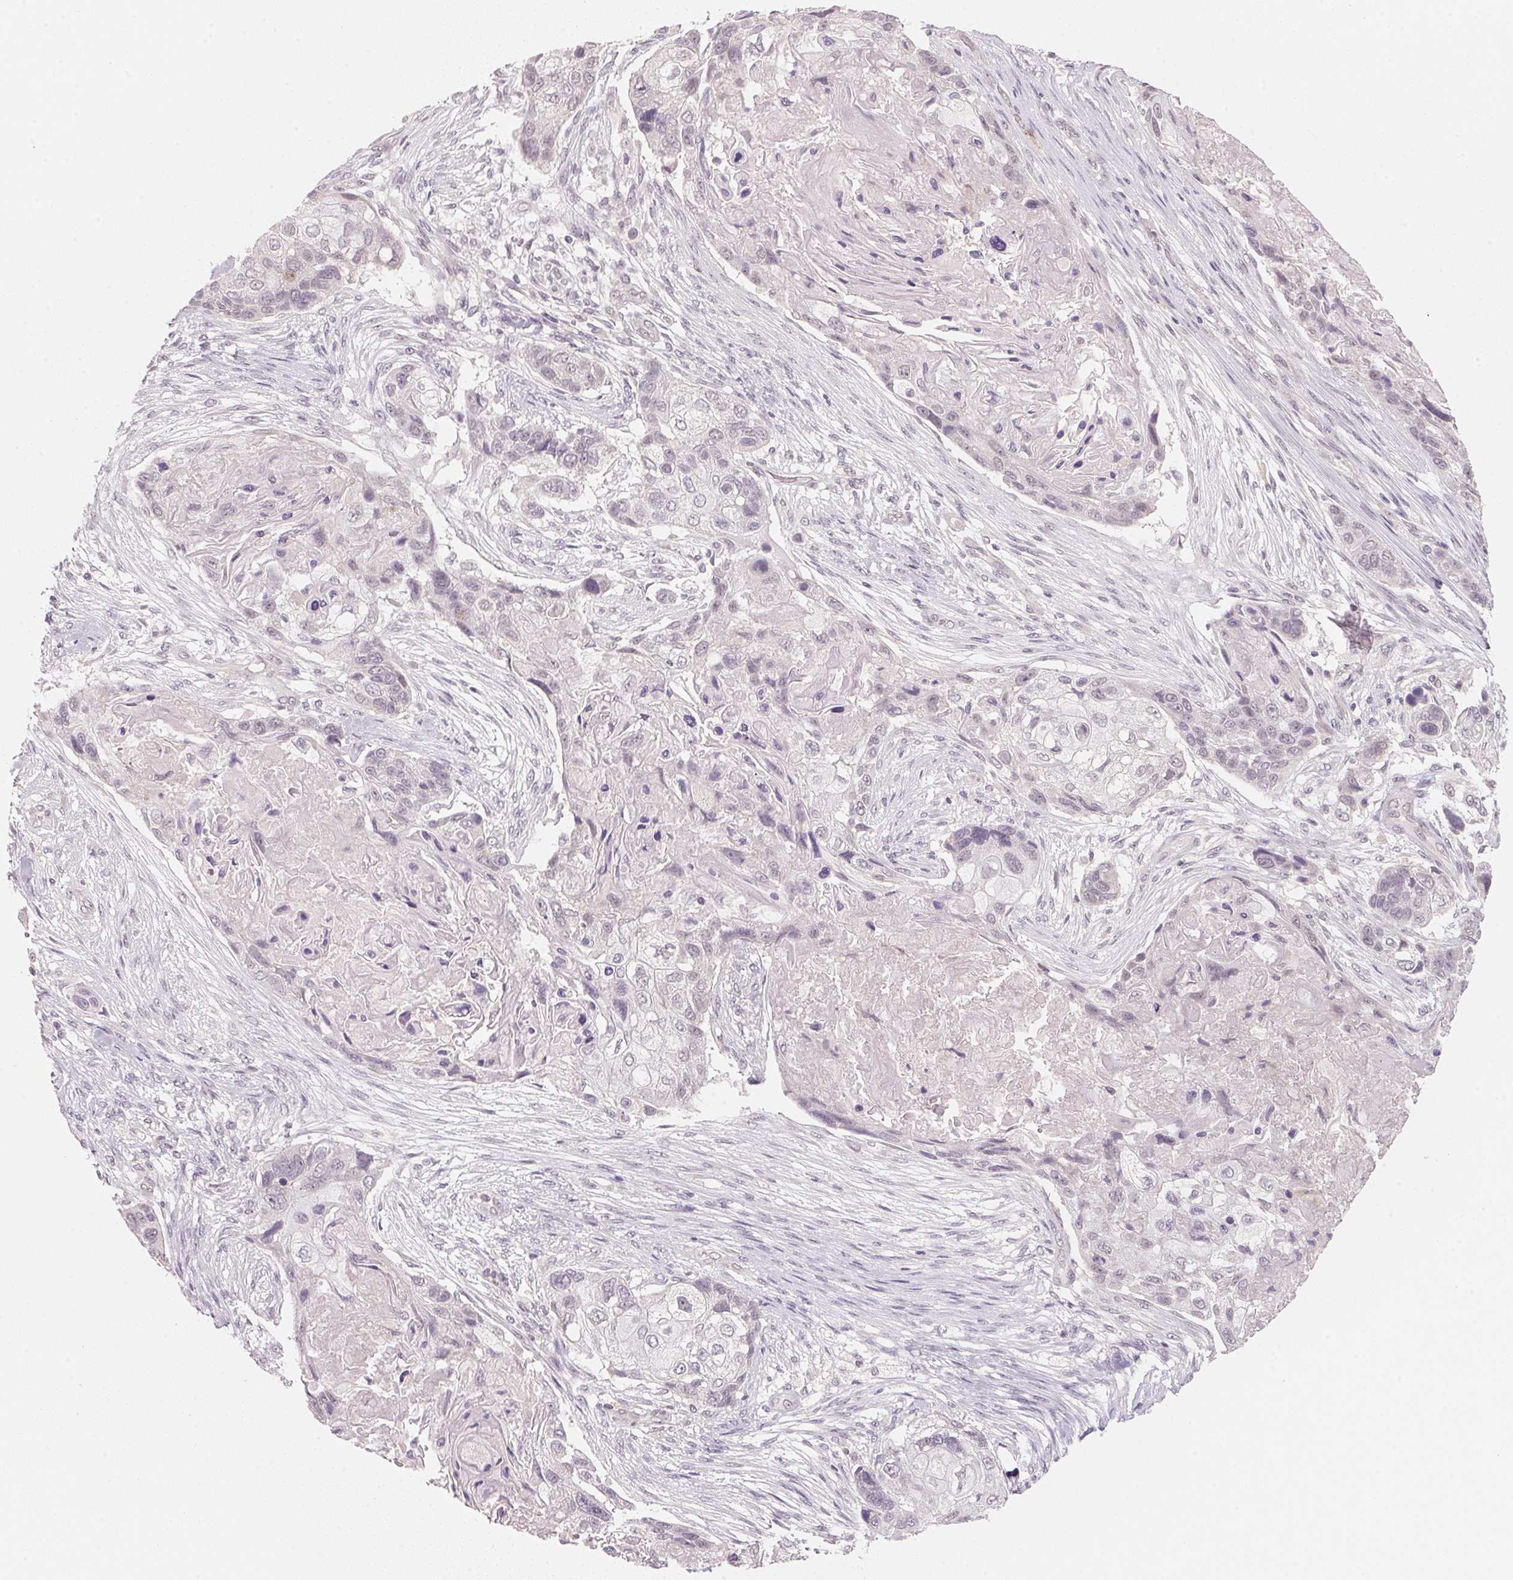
{"staining": {"intensity": "negative", "quantity": "none", "location": "none"}, "tissue": "lung cancer", "cell_type": "Tumor cells", "image_type": "cancer", "snomed": [{"axis": "morphology", "description": "Squamous cell carcinoma, NOS"}, {"axis": "topography", "description": "Lung"}], "caption": "Tumor cells show no significant staining in lung squamous cell carcinoma. (DAB (3,3'-diaminobenzidine) immunohistochemistry (IHC) visualized using brightfield microscopy, high magnification).", "gene": "ANKRD31", "patient": {"sex": "male", "age": 69}}